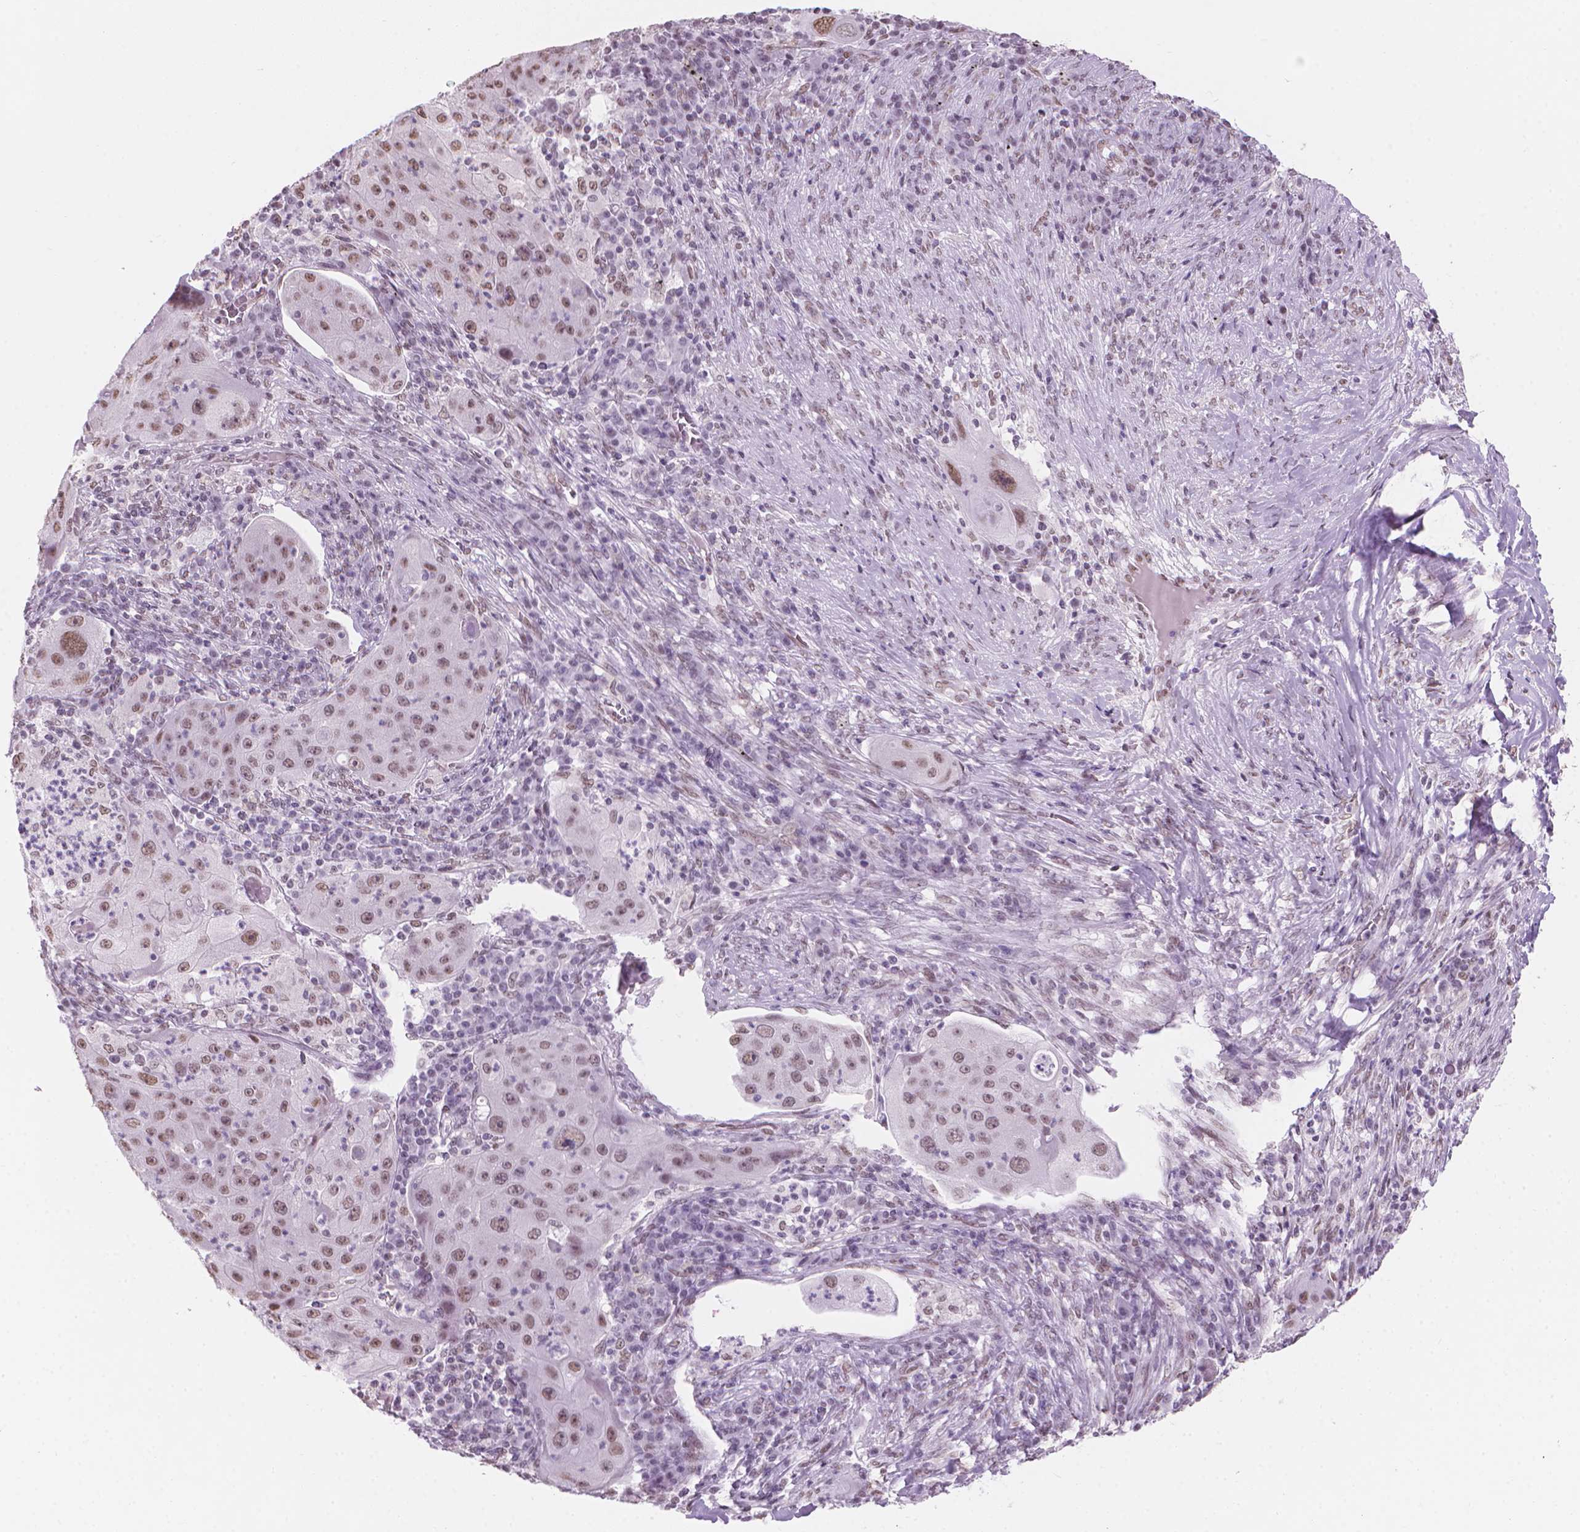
{"staining": {"intensity": "moderate", "quantity": ">75%", "location": "nuclear"}, "tissue": "lung cancer", "cell_type": "Tumor cells", "image_type": "cancer", "snomed": [{"axis": "morphology", "description": "Squamous cell carcinoma, NOS"}, {"axis": "topography", "description": "Lung"}], "caption": "Brown immunohistochemical staining in human lung cancer shows moderate nuclear positivity in approximately >75% of tumor cells.", "gene": "PIAS2", "patient": {"sex": "female", "age": 59}}